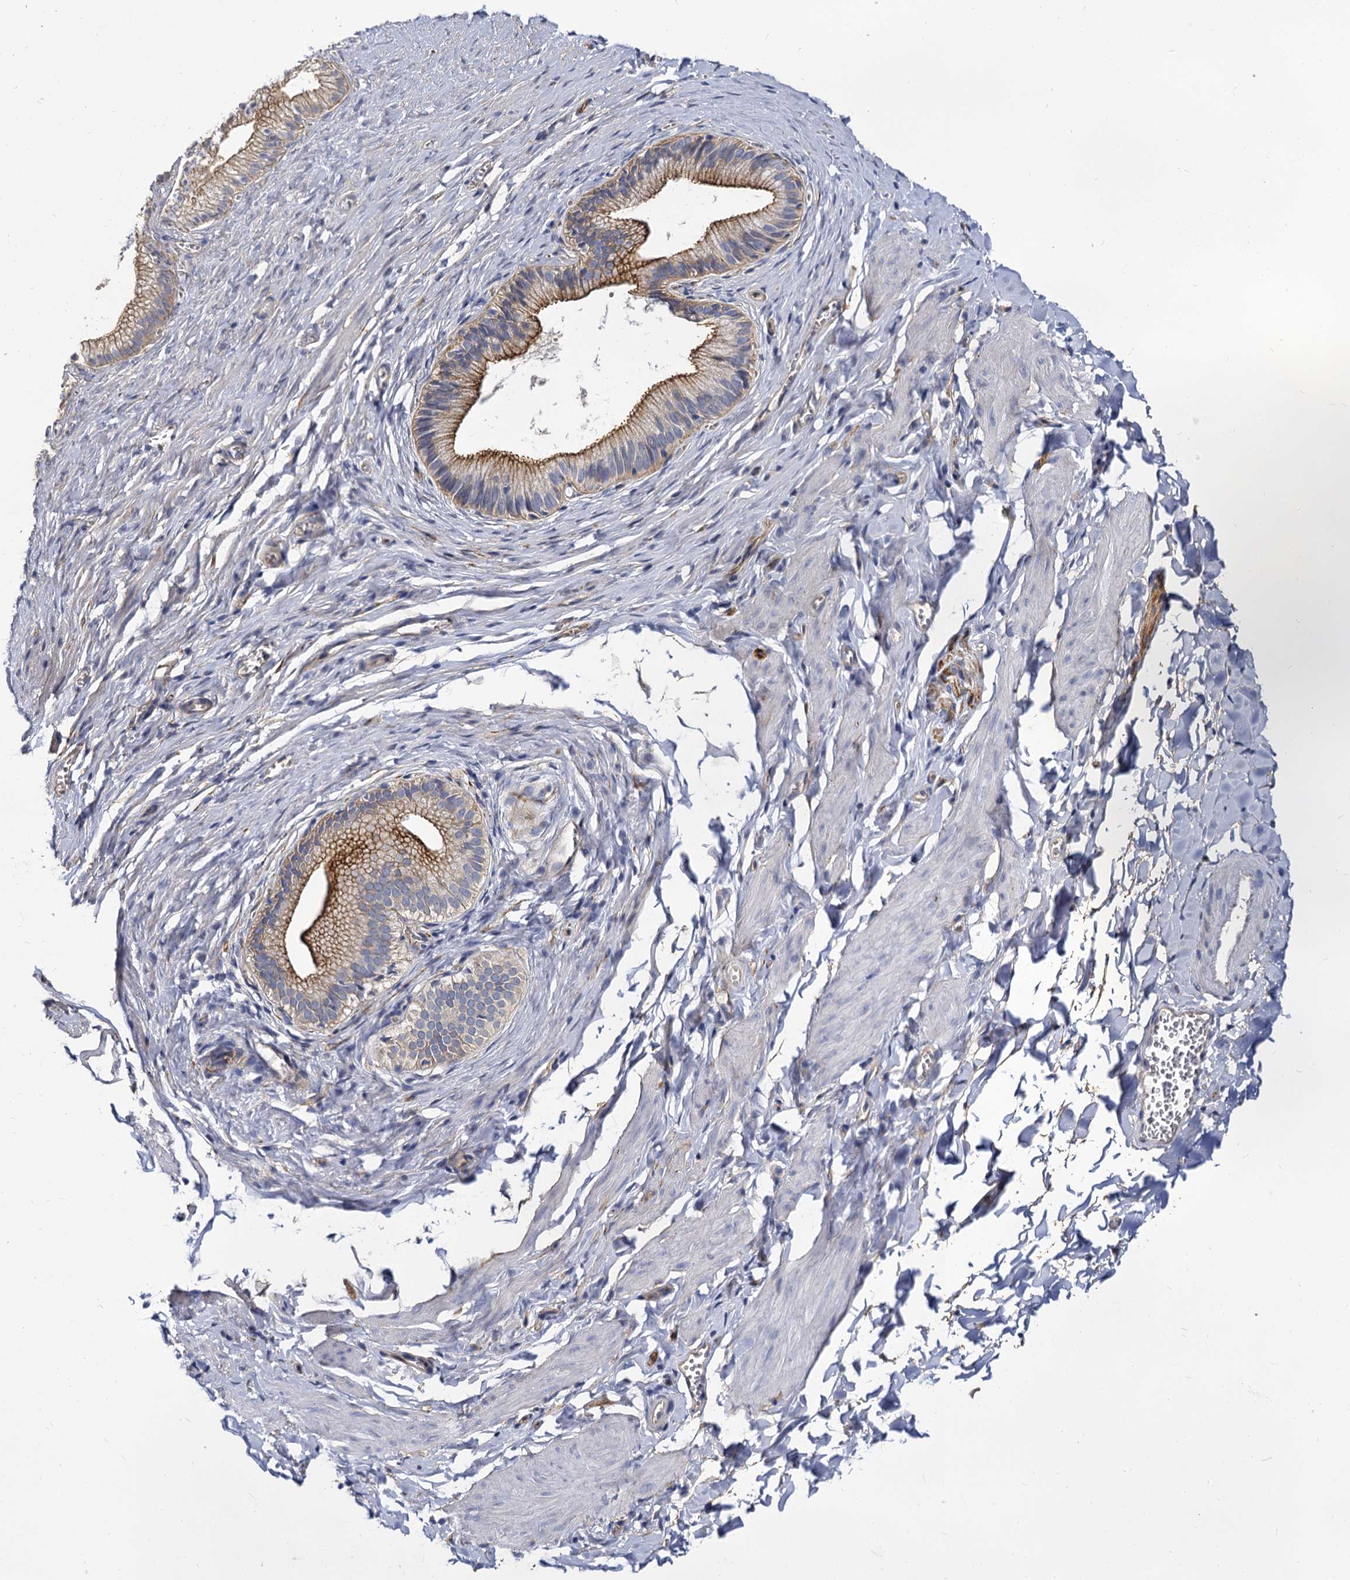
{"staining": {"intensity": "negative", "quantity": "none", "location": "none"}, "tissue": "adipose tissue", "cell_type": "Adipocytes", "image_type": "normal", "snomed": [{"axis": "morphology", "description": "Normal tissue, NOS"}, {"axis": "topography", "description": "Gallbladder"}, {"axis": "topography", "description": "Peripheral nerve tissue"}], "caption": "Image shows no significant protein expression in adipocytes of benign adipose tissue.", "gene": "CBFB", "patient": {"sex": "male", "age": 38}}